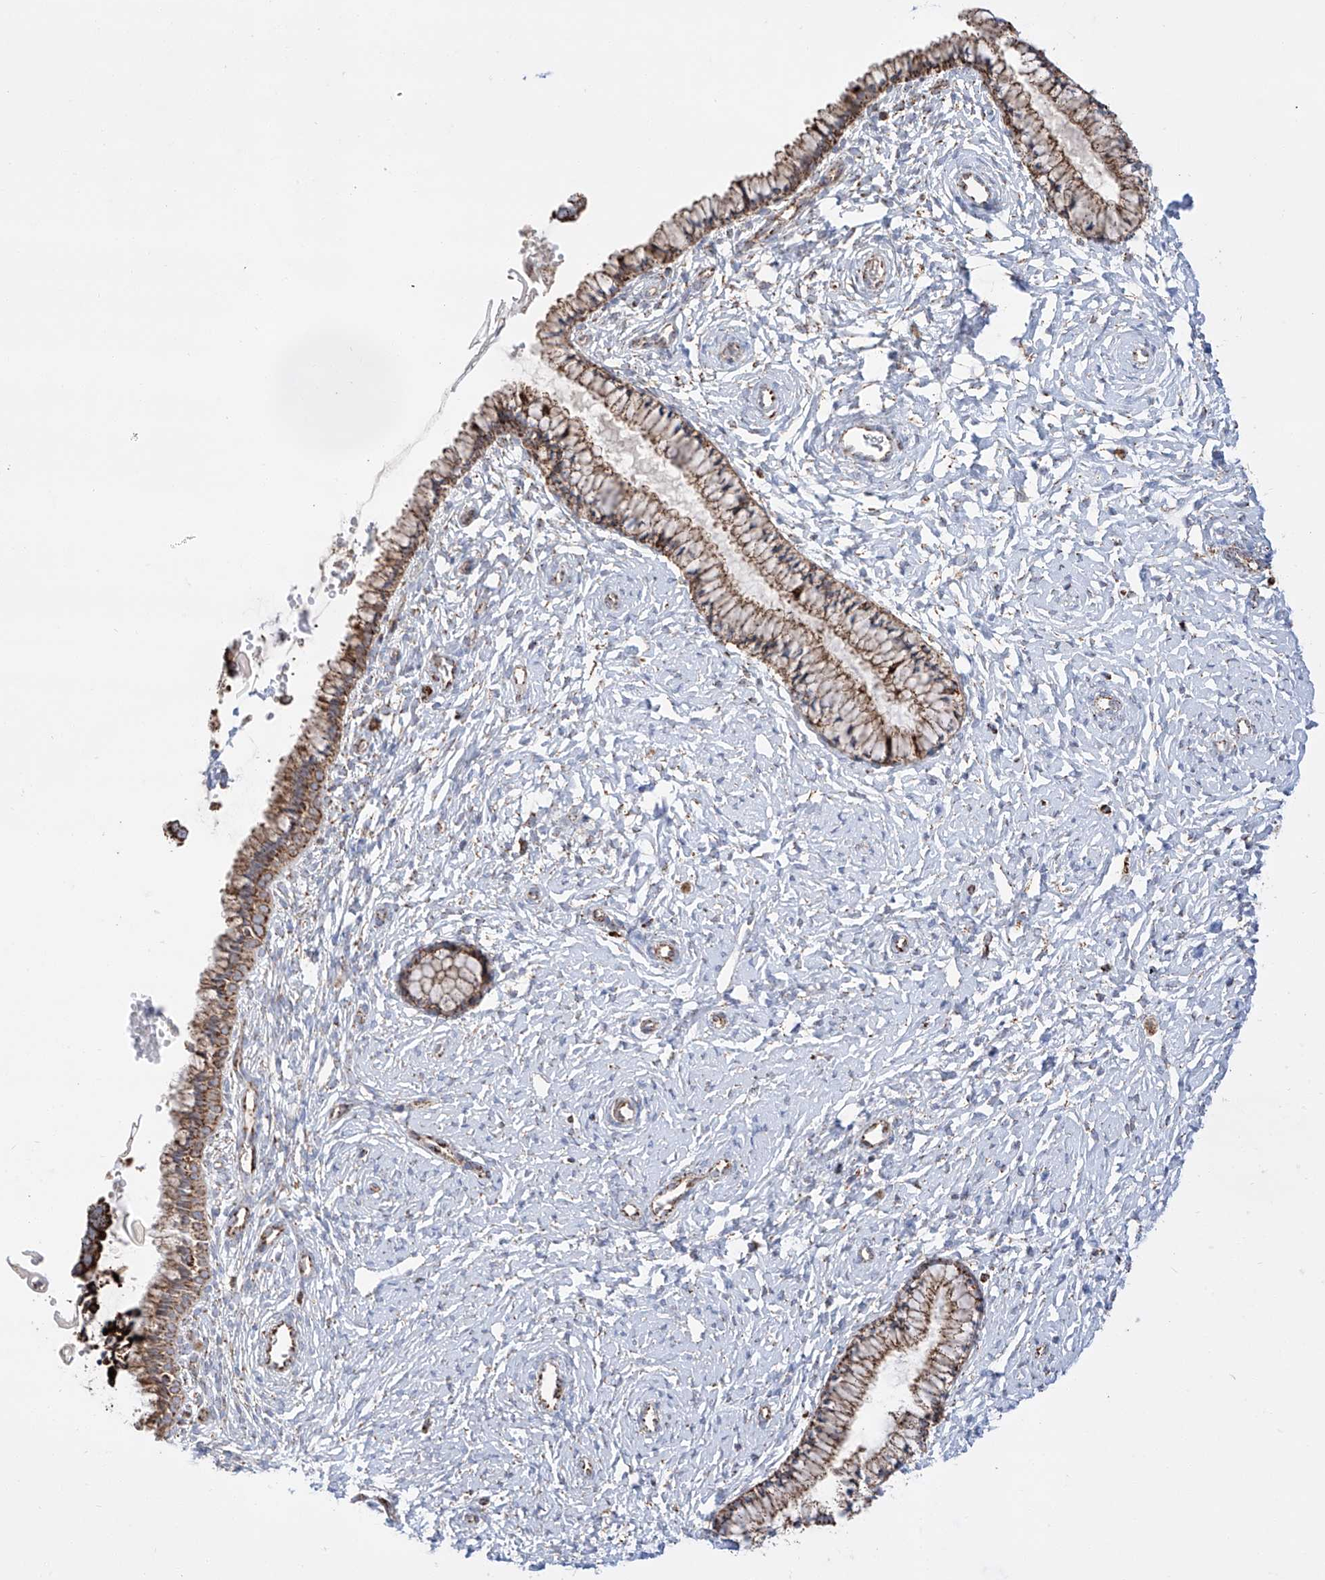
{"staining": {"intensity": "moderate", "quantity": ">75%", "location": "cytoplasmic/membranous"}, "tissue": "cervix", "cell_type": "Glandular cells", "image_type": "normal", "snomed": [{"axis": "morphology", "description": "Normal tissue, NOS"}, {"axis": "topography", "description": "Cervix"}], "caption": "IHC of normal human cervix displays medium levels of moderate cytoplasmic/membranous positivity in about >75% of glandular cells.", "gene": "TTC27", "patient": {"sex": "female", "age": 33}}